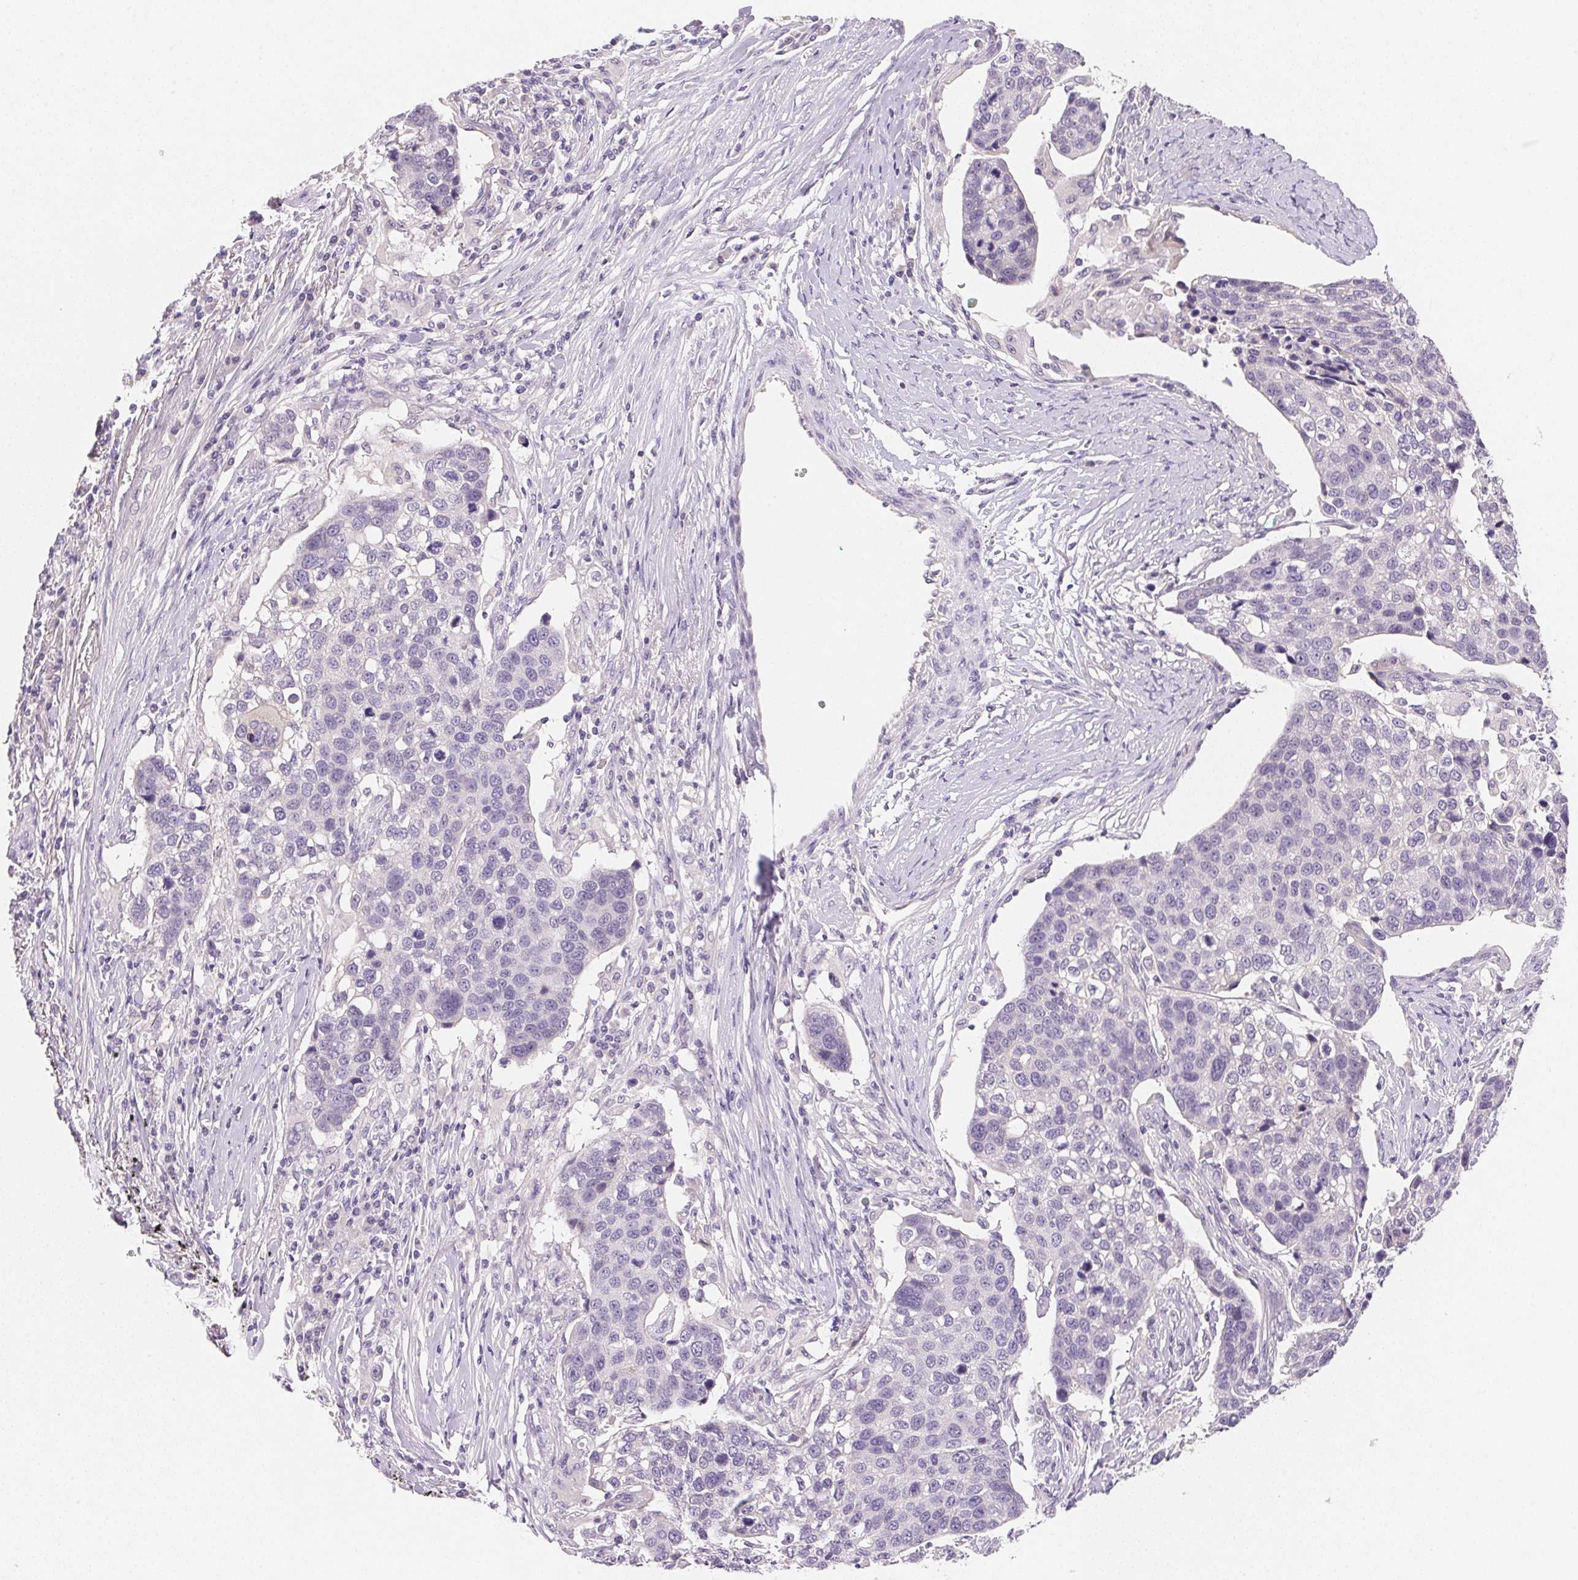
{"staining": {"intensity": "negative", "quantity": "none", "location": "none"}, "tissue": "lung cancer", "cell_type": "Tumor cells", "image_type": "cancer", "snomed": [{"axis": "morphology", "description": "Squamous cell carcinoma, NOS"}, {"axis": "topography", "description": "Lymph node"}, {"axis": "topography", "description": "Lung"}], "caption": "Lung cancer was stained to show a protein in brown. There is no significant staining in tumor cells. (Brightfield microscopy of DAB immunohistochemistry at high magnification).", "gene": "MCOLN3", "patient": {"sex": "male", "age": 61}}